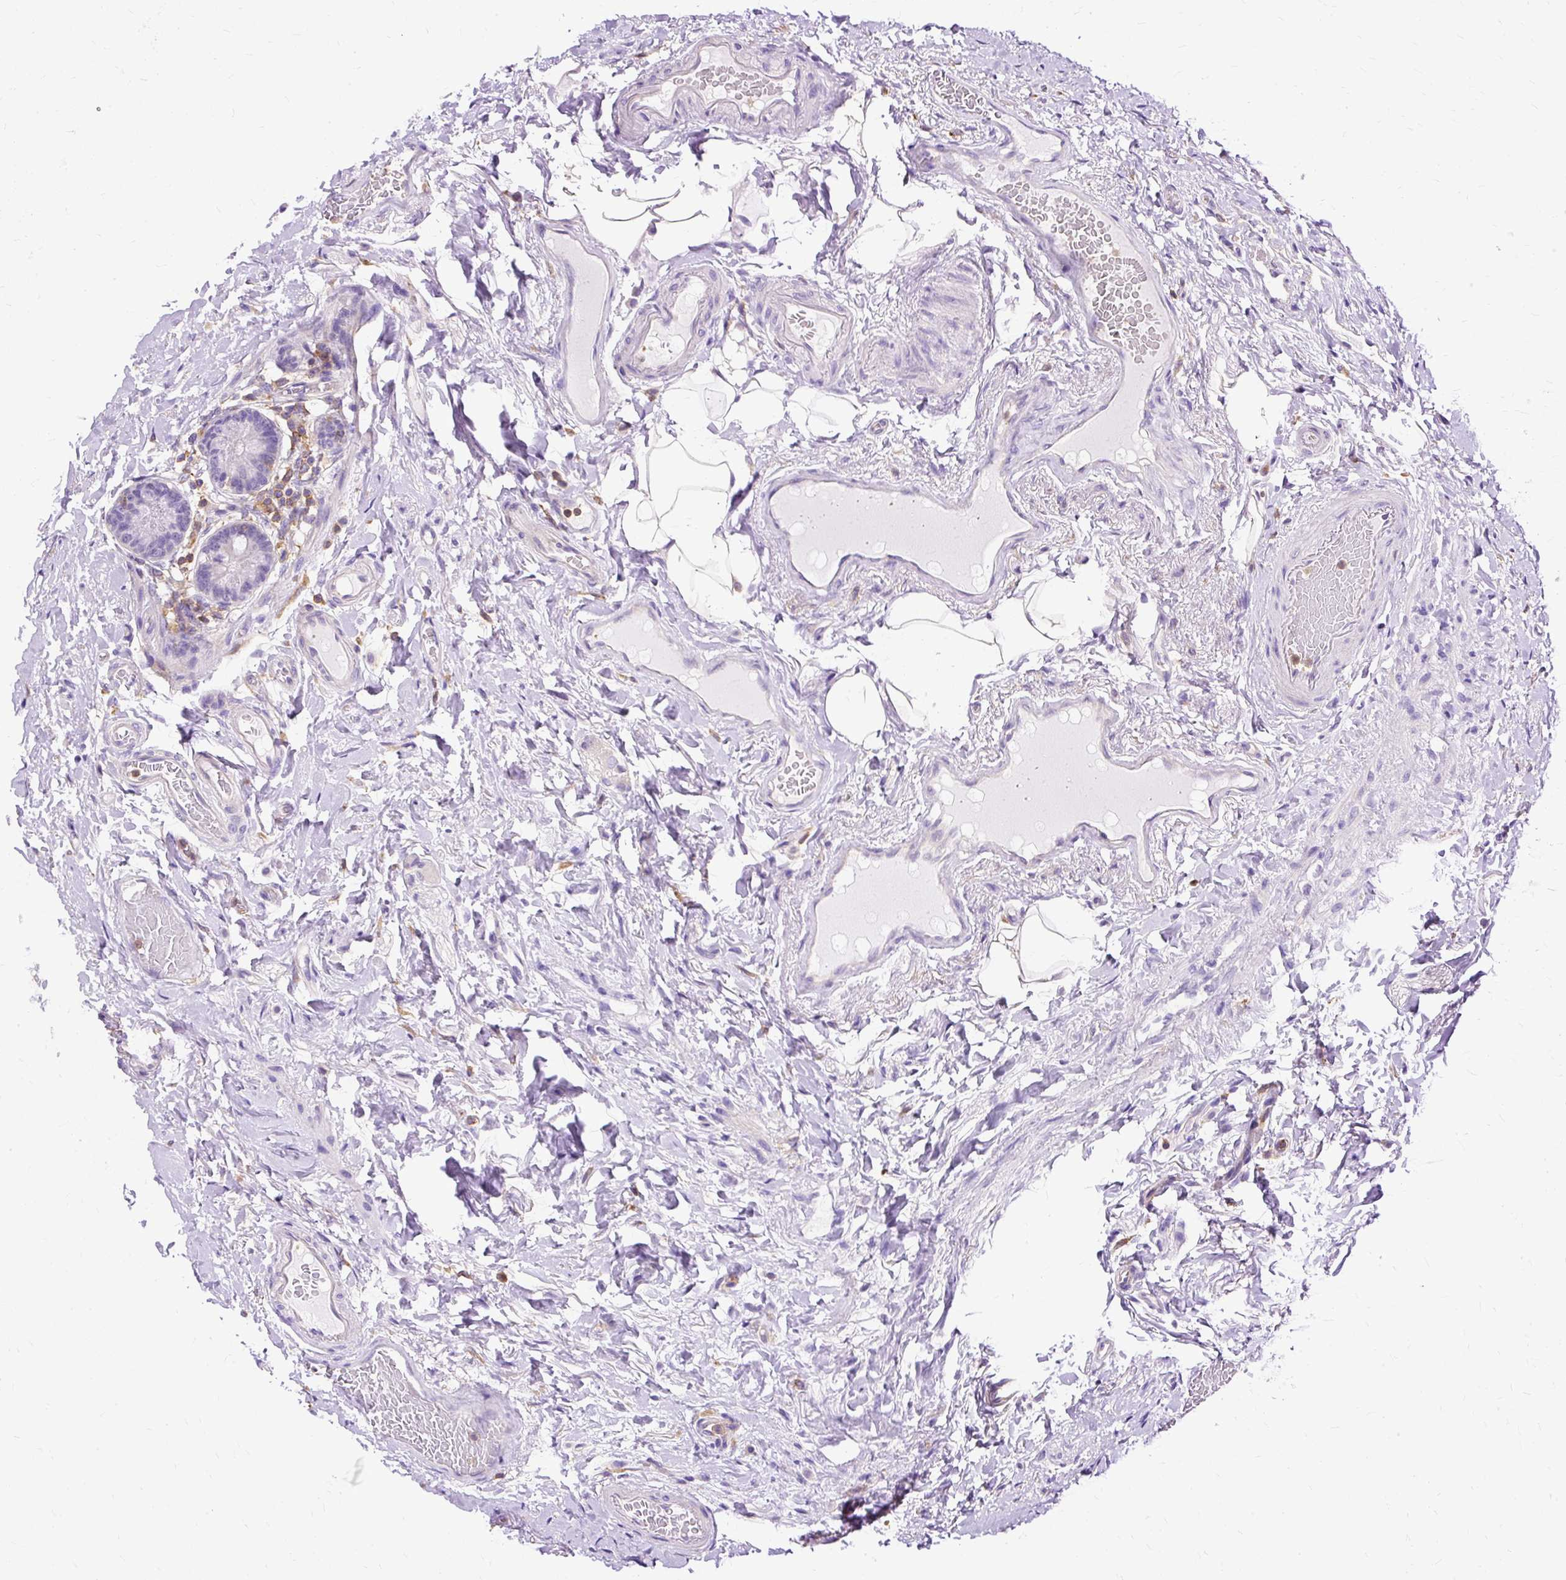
{"staining": {"intensity": "negative", "quantity": "none", "location": "none"}, "tissue": "small intestine", "cell_type": "Glandular cells", "image_type": "normal", "snomed": [{"axis": "morphology", "description": "Normal tissue, NOS"}, {"axis": "topography", "description": "Small intestine"}], "caption": "This photomicrograph is of normal small intestine stained with immunohistochemistry to label a protein in brown with the nuclei are counter-stained blue. There is no staining in glandular cells. The staining is performed using DAB (3,3'-diaminobenzidine) brown chromogen with nuclei counter-stained in using hematoxylin.", "gene": "TWF2", "patient": {"sex": "female", "age": 64}}